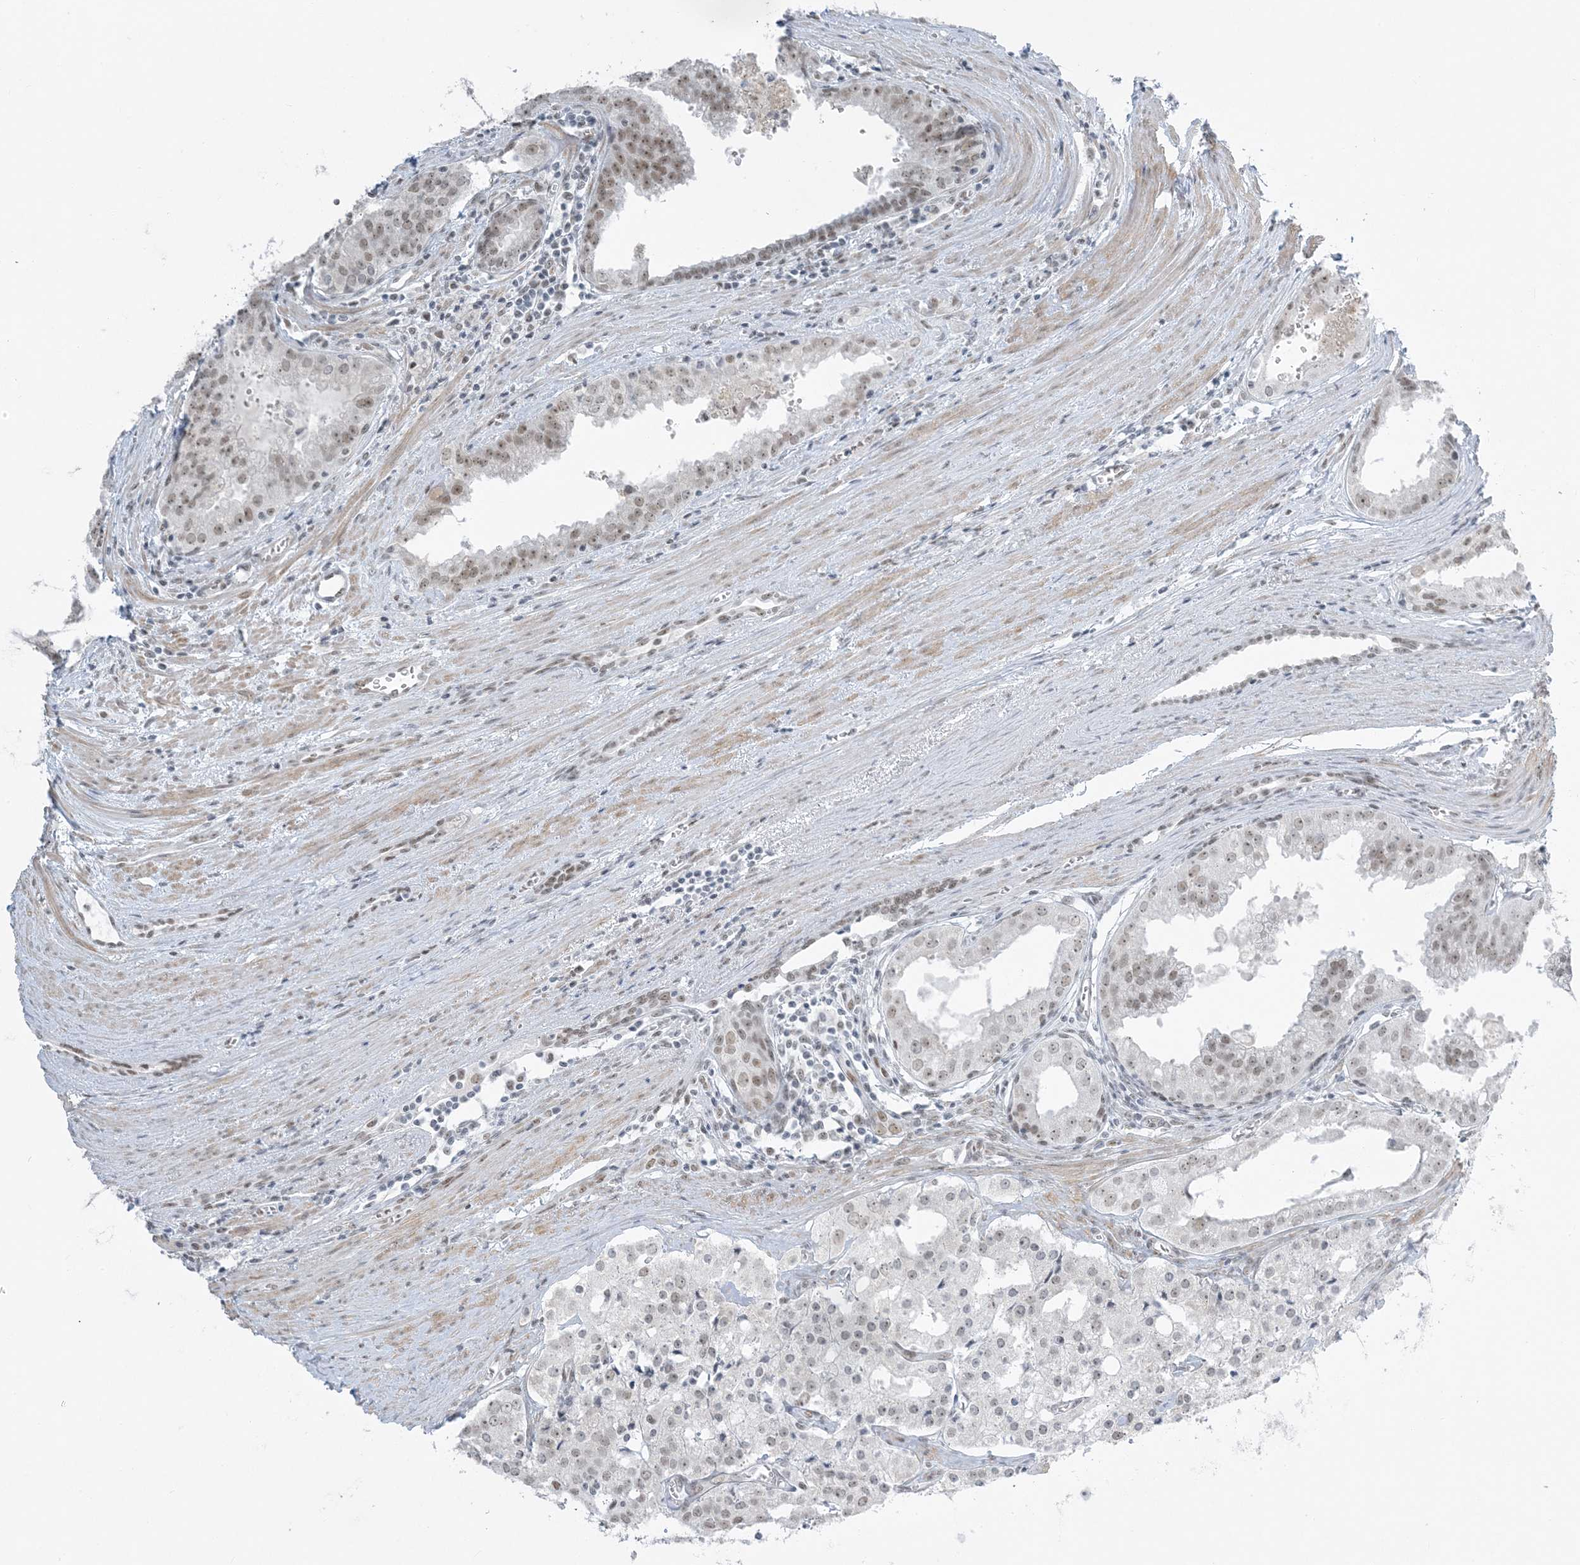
{"staining": {"intensity": "weak", "quantity": "<25%", "location": "nuclear"}, "tissue": "prostate cancer", "cell_type": "Tumor cells", "image_type": "cancer", "snomed": [{"axis": "morphology", "description": "Adenocarcinoma, High grade"}, {"axis": "topography", "description": "Prostate"}], "caption": "Protein analysis of high-grade adenocarcinoma (prostate) demonstrates no significant staining in tumor cells.", "gene": "ZNF787", "patient": {"sex": "male", "age": 68}}